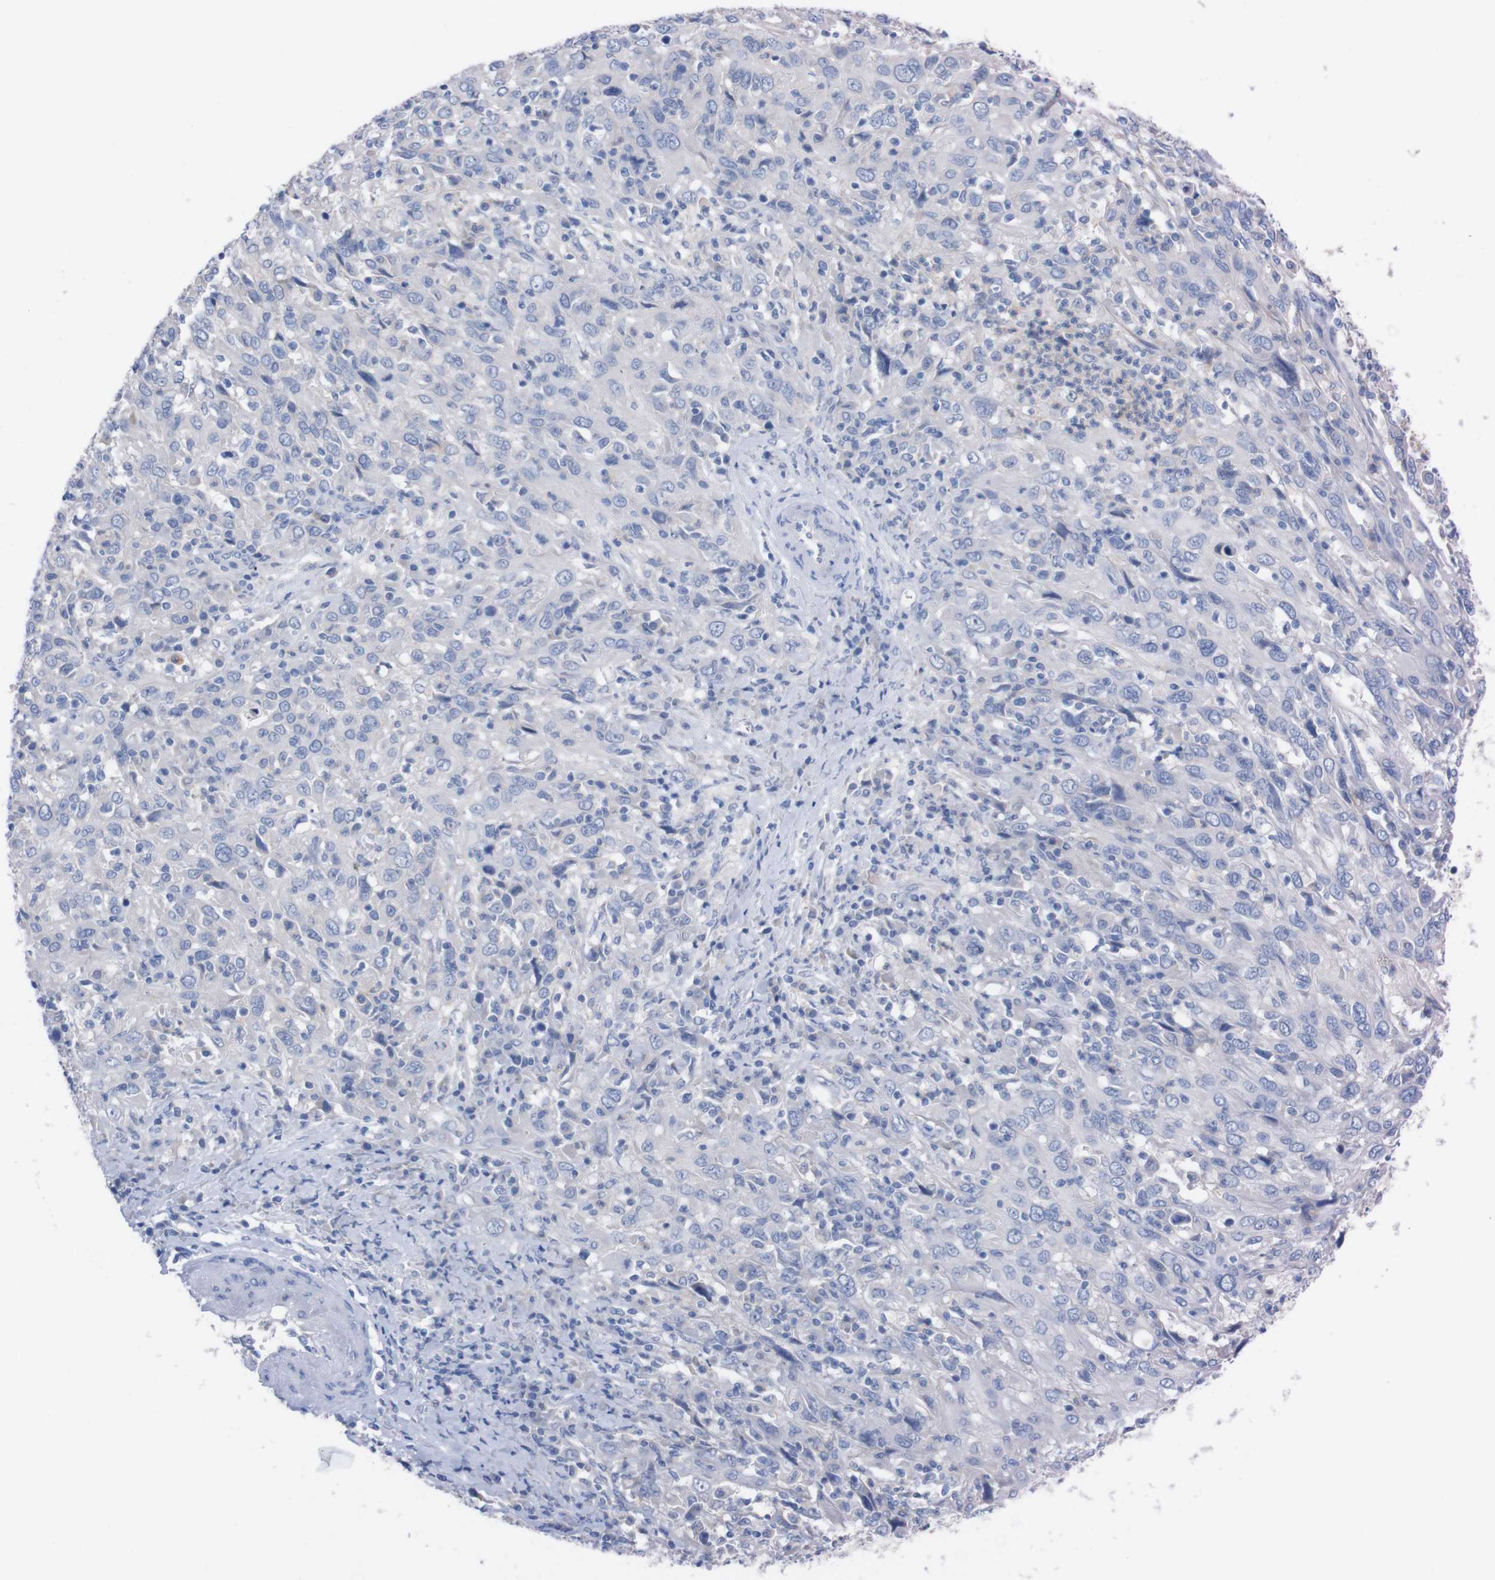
{"staining": {"intensity": "negative", "quantity": "none", "location": "none"}, "tissue": "cervical cancer", "cell_type": "Tumor cells", "image_type": "cancer", "snomed": [{"axis": "morphology", "description": "Squamous cell carcinoma, NOS"}, {"axis": "topography", "description": "Cervix"}], "caption": "Immunohistochemistry image of neoplastic tissue: human cervical cancer (squamous cell carcinoma) stained with DAB displays no significant protein positivity in tumor cells. Nuclei are stained in blue.", "gene": "TMEM243", "patient": {"sex": "female", "age": 46}}